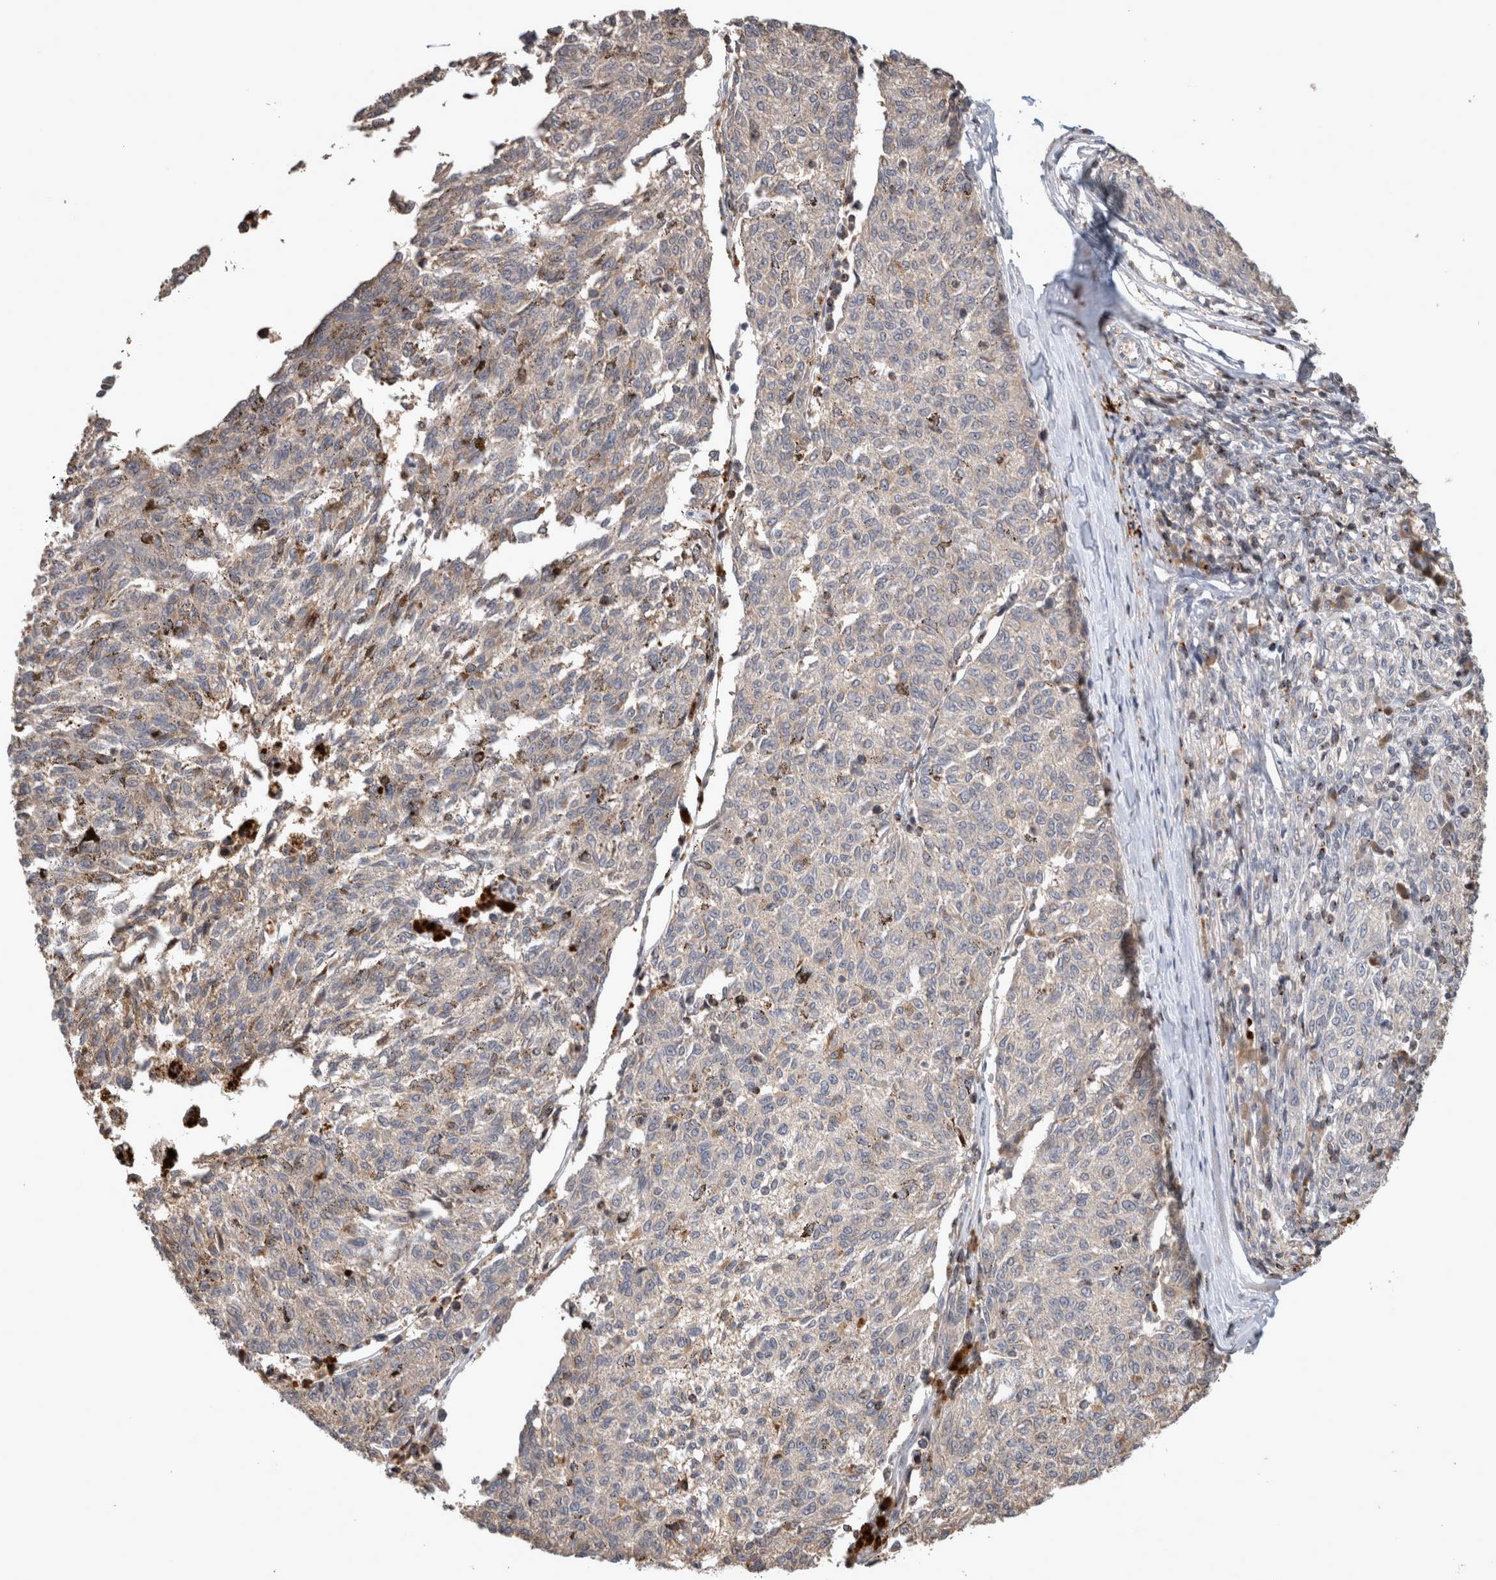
{"staining": {"intensity": "negative", "quantity": "none", "location": "none"}, "tissue": "melanoma", "cell_type": "Tumor cells", "image_type": "cancer", "snomed": [{"axis": "morphology", "description": "Malignant melanoma, NOS"}, {"axis": "topography", "description": "Skin"}], "caption": "A high-resolution histopathology image shows immunohistochemistry (IHC) staining of malignant melanoma, which reveals no significant staining in tumor cells. (DAB immunohistochemistry (IHC) with hematoxylin counter stain).", "gene": "SERAC1", "patient": {"sex": "female", "age": 72}}